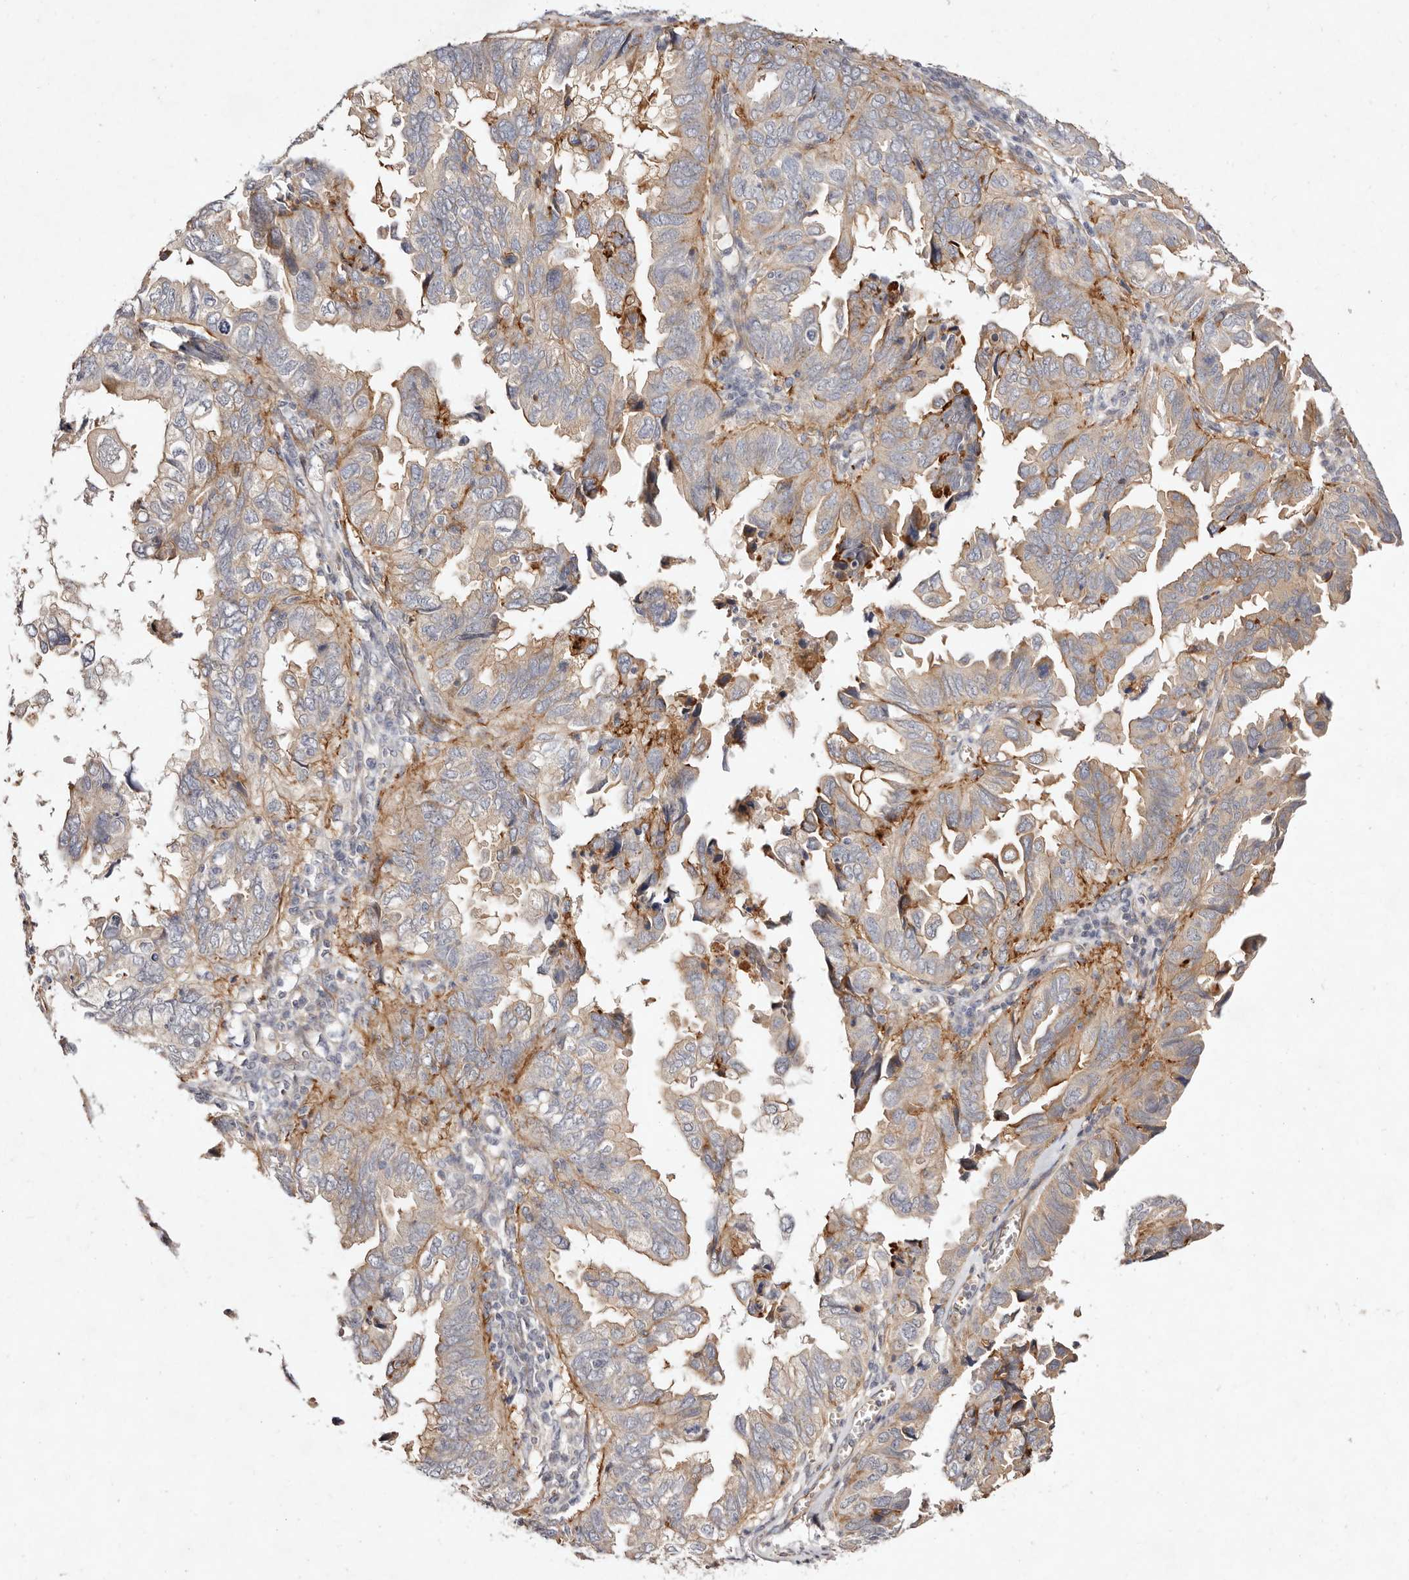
{"staining": {"intensity": "moderate", "quantity": "<25%", "location": "cytoplasmic/membranous"}, "tissue": "endometrial cancer", "cell_type": "Tumor cells", "image_type": "cancer", "snomed": [{"axis": "morphology", "description": "Adenocarcinoma, NOS"}, {"axis": "topography", "description": "Uterus"}], "caption": "Endometrial cancer (adenocarcinoma) stained with a protein marker displays moderate staining in tumor cells.", "gene": "MTMR11", "patient": {"sex": "female", "age": 77}}